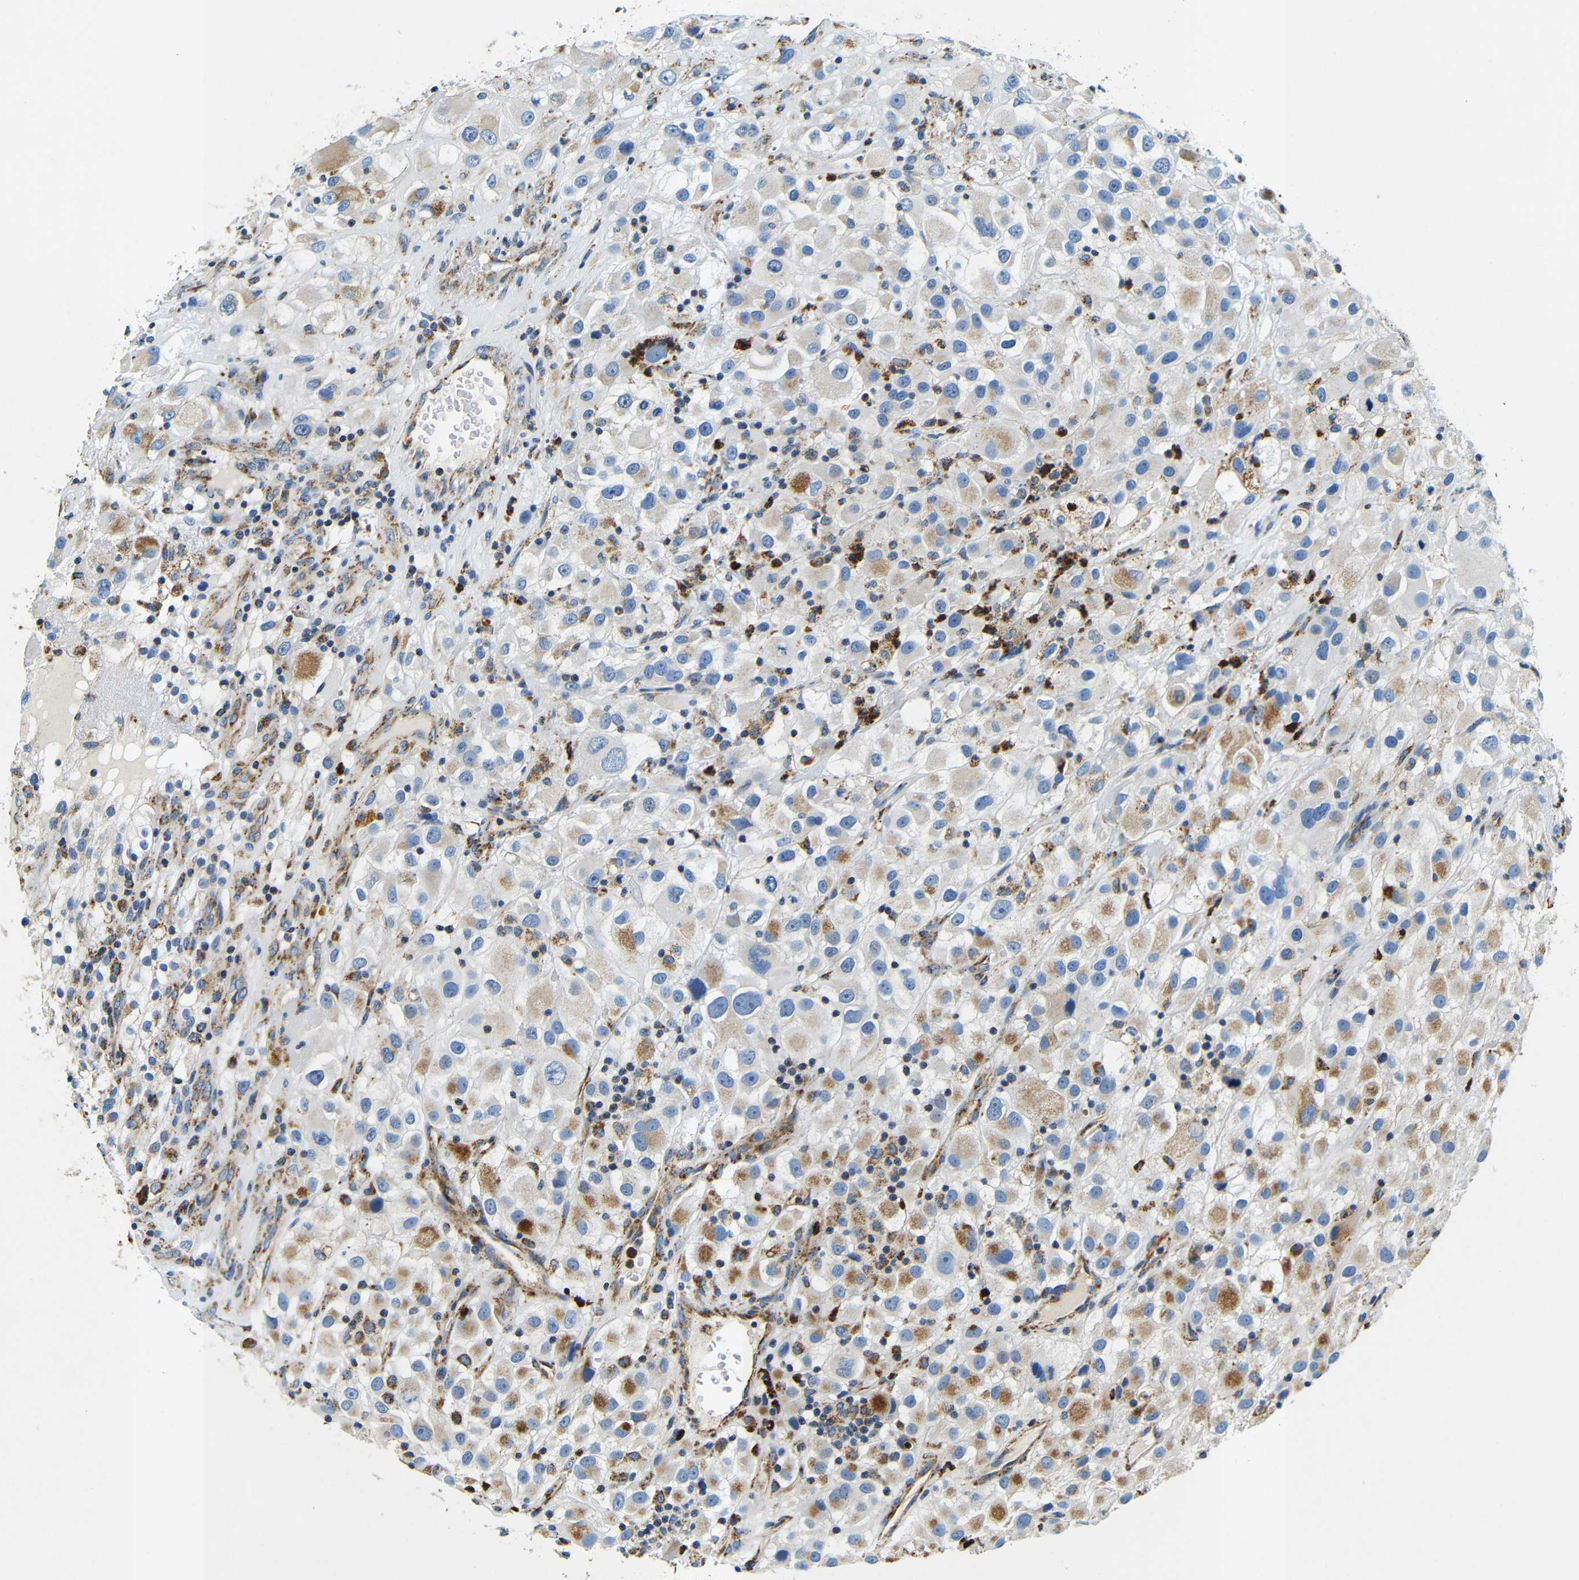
{"staining": {"intensity": "weak", "quantity": "25%-75%", "location": "cytoplasmic/membranous"}, "tissue": "renal cancer", "cell_type": "Tumor cells", "image_type": "cancer", "snomed": [{"axis": "morphology", "description": "Adenocarcinoma, NOS"}, {"axis": "topography", "description": "Kidney"}], "caption": "An immunohistochemistry (IHC) image of neoplastic tissue is shown. Protein staining in brown highlights weak cytoplasmic/membranous positivity in renal adenocarcinoma within tumor cells.", "gene": "GALNT18", "patient": {"sex": "female", "age": 52}}